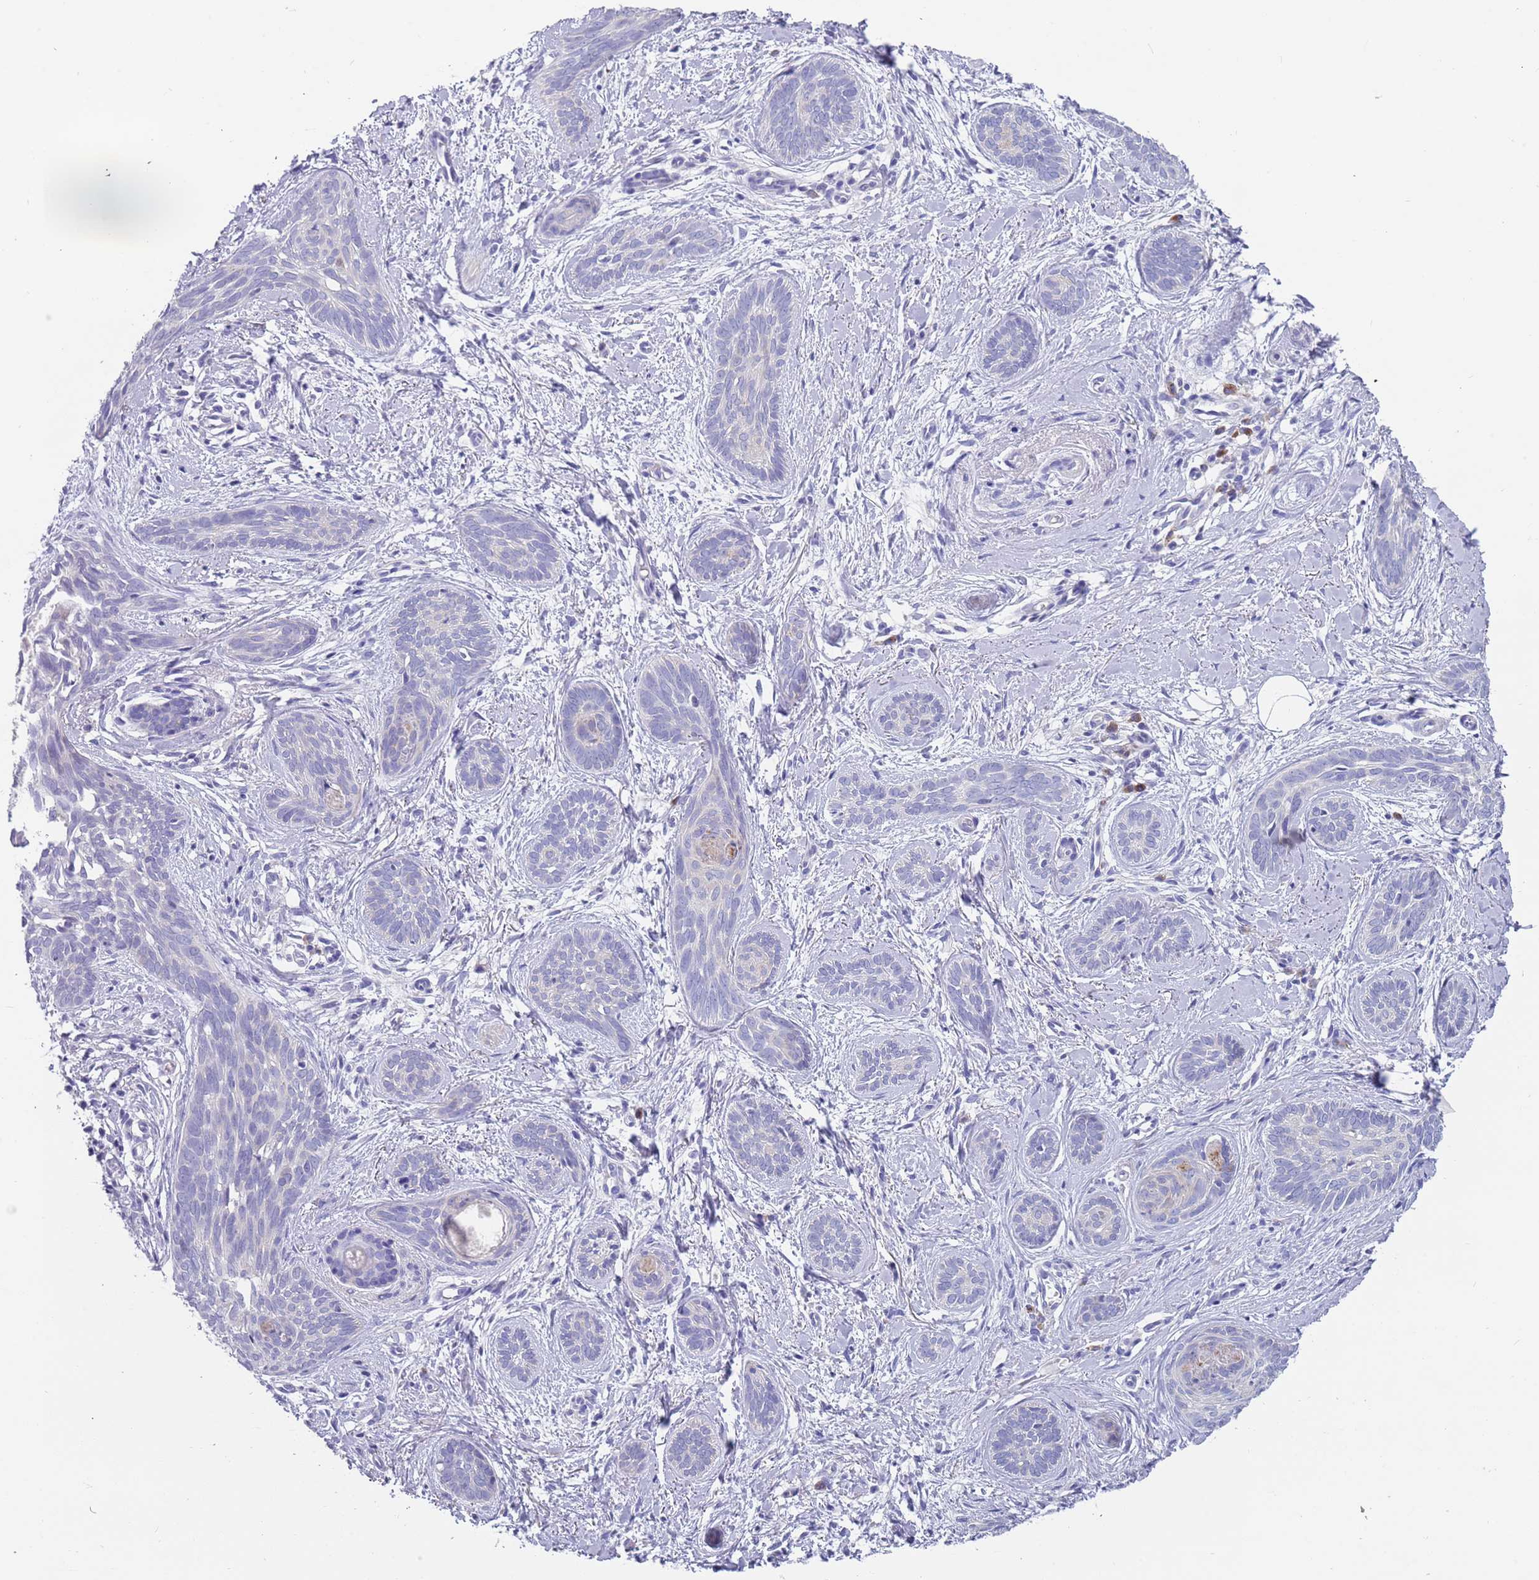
{"staining": {"intensity": "negative", "quantity": "none", "location": "none"}, "tissue": "skin cancer", "cell_type": "Tumor cells", "image_type": "cancer", "snomed": [{"axis": "morphology", "description": "Basal cell carcinoma"}, {"axis": "topography", "description": "Skin"}], "caption": "IHC of human skin cancer reveals no staining in tumor cells. Nuclei are stained in blue.", "gene": "TYW1", "patient": {"sex": "female", "age": 81}}